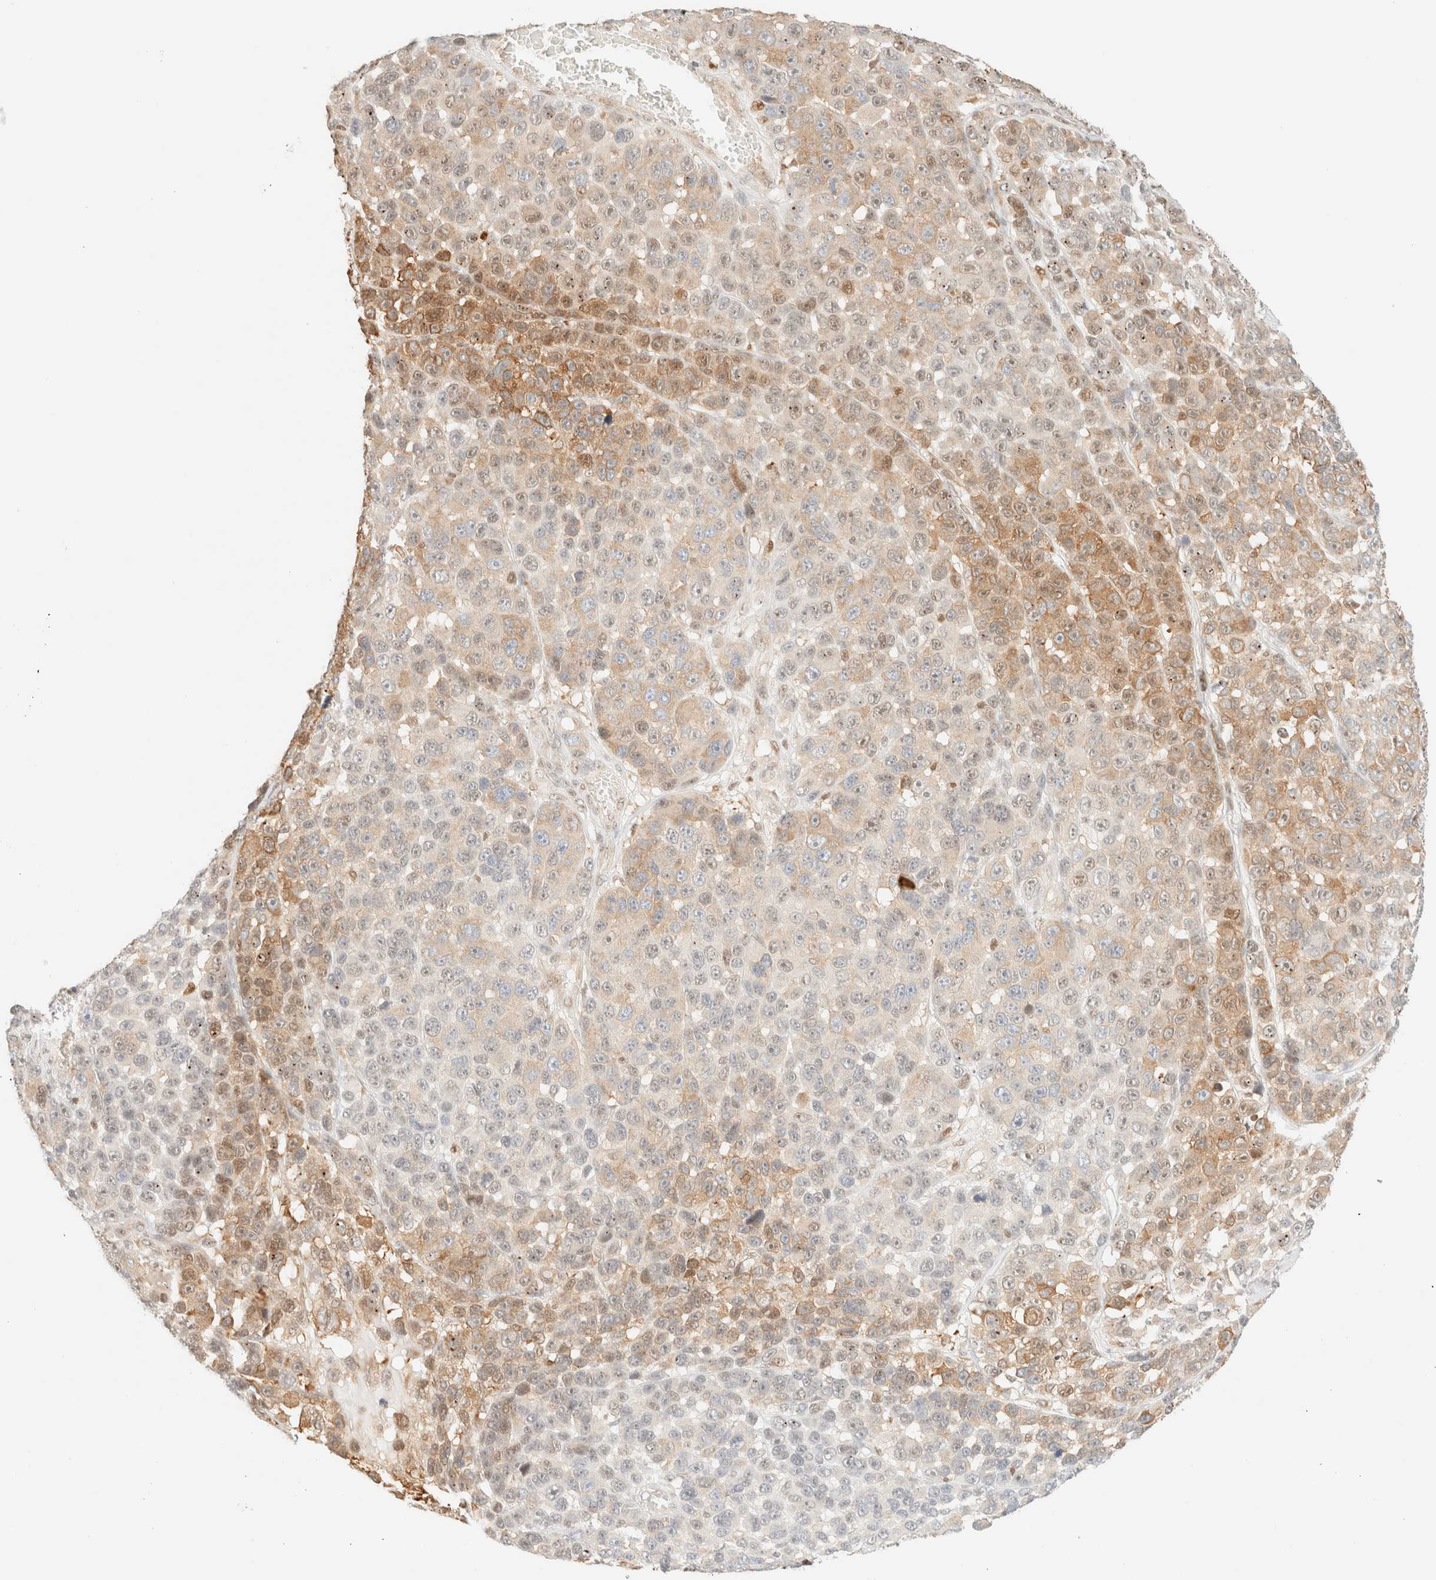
{"staining": {"intensity": "moderate", "quantity": "<25%", "location": "cytoplasmic/membranous"}, "tissue": "melanoma", "cell_type": "Tumor cells", "image_type": "cancer", "snomed": [{"axis": "morphology", "description": "Malignant melanoma, NOS"}, {"axis": "topography", "description": "Skin"}], "caption": "Immunohistochemistry staining of malignant melanoma, which displays low levels of moderate cytoplasmic/membranous expression in about <25% of tumor cells indicating moderate cytoplasmic/membranous protein staining. The staining was performed using DAB (3,3'-diaminobenzidine) (brown) for protein detection and nuclei were counterstained in hematoxylin (blue).", "gene": "TSR1", "patient": {"sex": "male", "age": 53}}